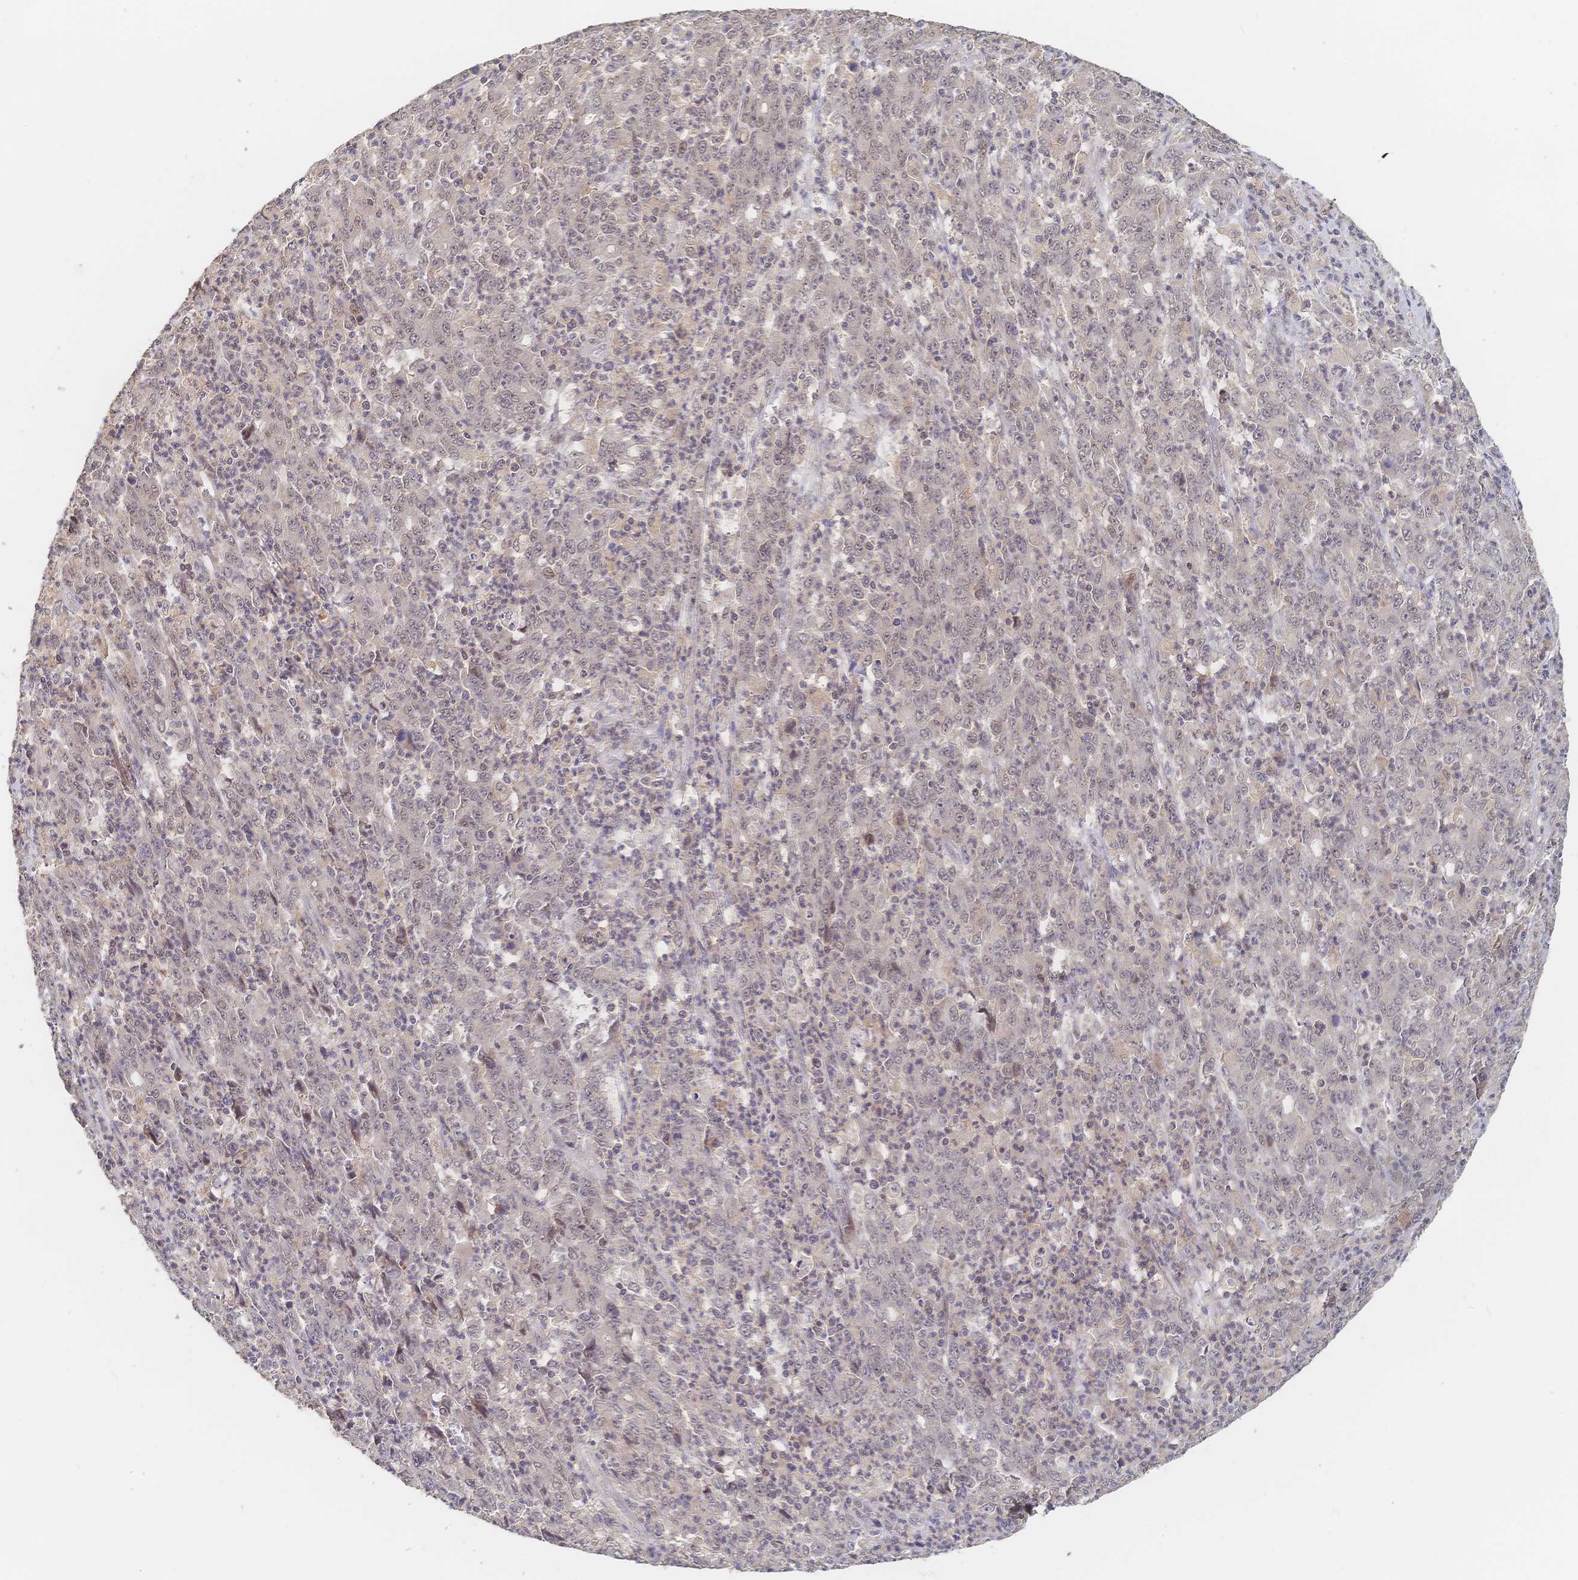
{"staining": {"intensity": "negative", "quantity": "none", "location": "none"}, "tissue": "stomach cancer", "cell_type": "Tumor cells", "image_type": "cancer", "snomed": [{"axis": "morphology", "description": "Adenocarcinoma, NOS"}, {"axis": "topography", "description": "Stomach, lower"}], "caption": "Stomach cancer (adenocarcinoma) stained for a protein using IHC shows no positivity tumor cells.", "gene": "LRP5", "patient": {"sex": "female", "age": 71}}